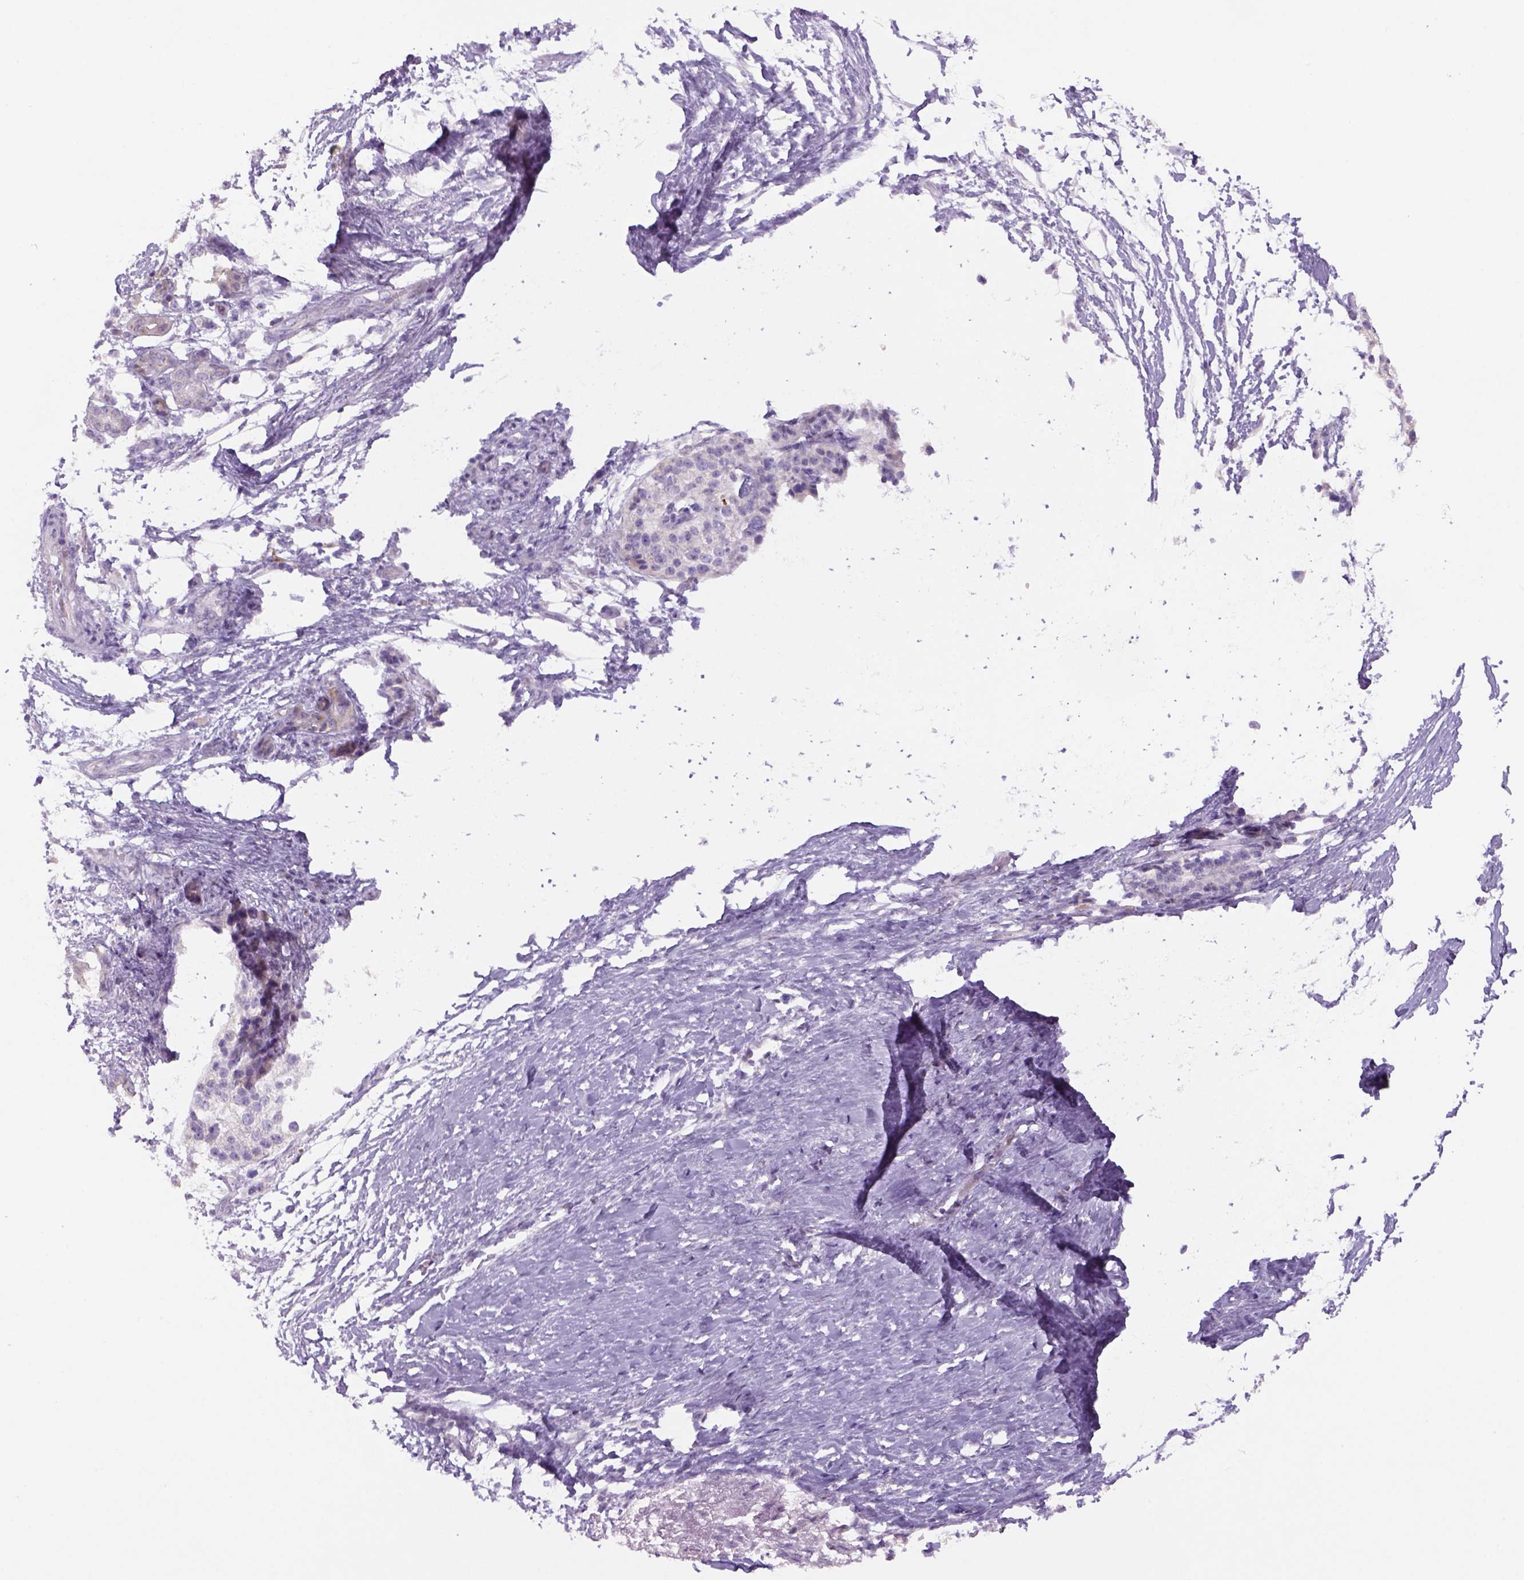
{"staining": {"intensity": "negative", "quantity": "none", "location": "none"}, "tissue": "pancreatic cancer", "cell_type": "Tumor cells", "image_type": "cancer", "snomed": [{"axis": "morphology", "description": "Adenocarcinoma, NOS"}, {"axis": "topography", "description": "Pancreas"}], "caption": "Immunohistochemistry image of human adenocarcinoma (pancreatic) stained for a protein (brown), which shows no staining in tumor cells.", "gene": "ADGRV1", "patient": {"sex": "female", "age": 72}}